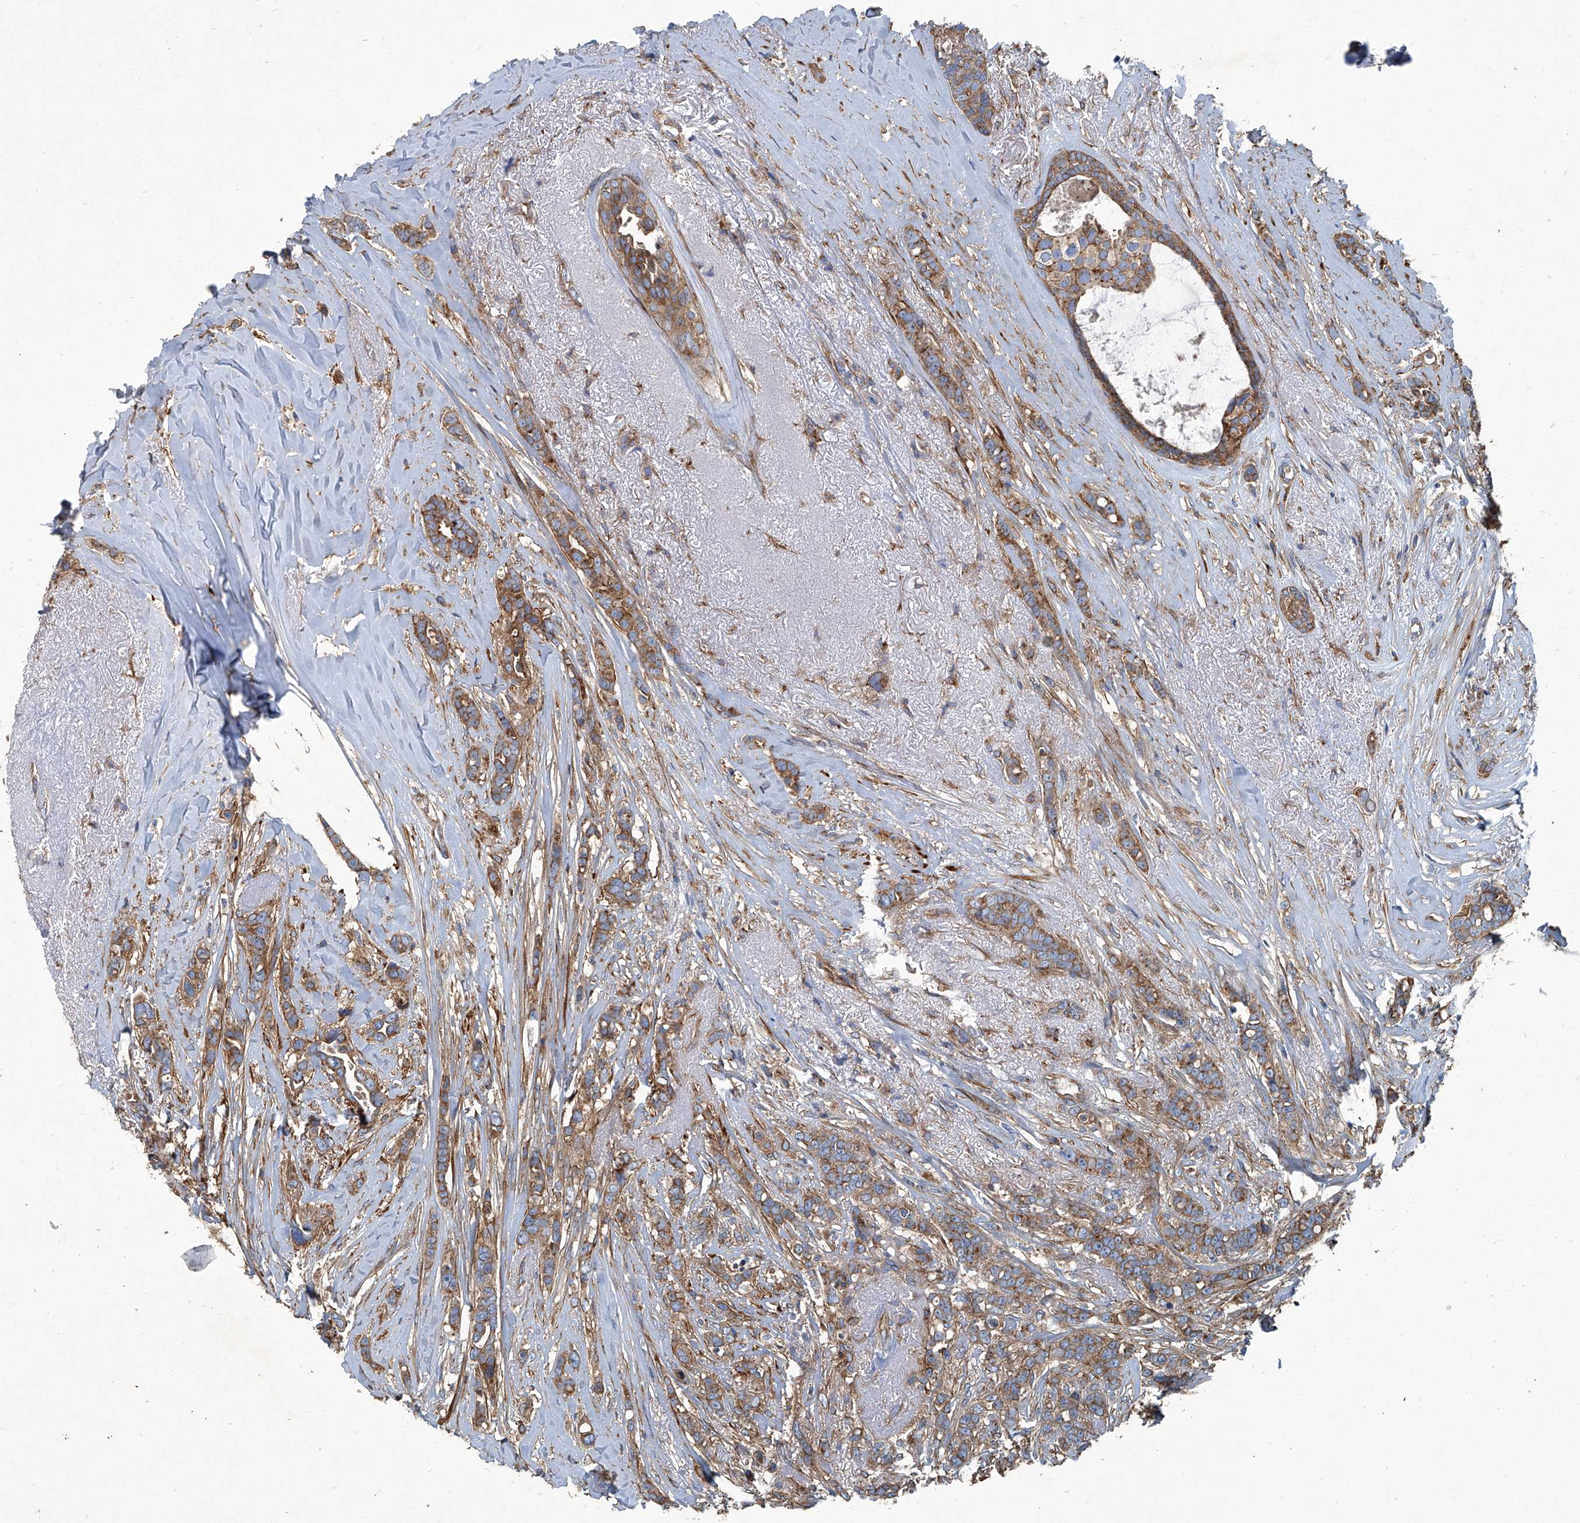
{"staining": {"intensity": "moderate", "quantity": ">75%", "location": "cytoplasmic/membranous"}, "tissue": "breast cancer", "cell_type": "Tumor cells", "image_type": "cancer", "snomed": [{"axis": "morphology", "description": "Lobular carcinoma"}, {"axis": "topography", "description": "Breast"}], "caption": "Breast cancer stained with DAB immunohistochemistry (IHC) displays medium levels of moderate cytoplasmic/membranous expression in approximately >75% of tumor cells. Nuclei are stained in blue.", "gene": "PIGH", "patient": {"sex": "female", "age": 51}}